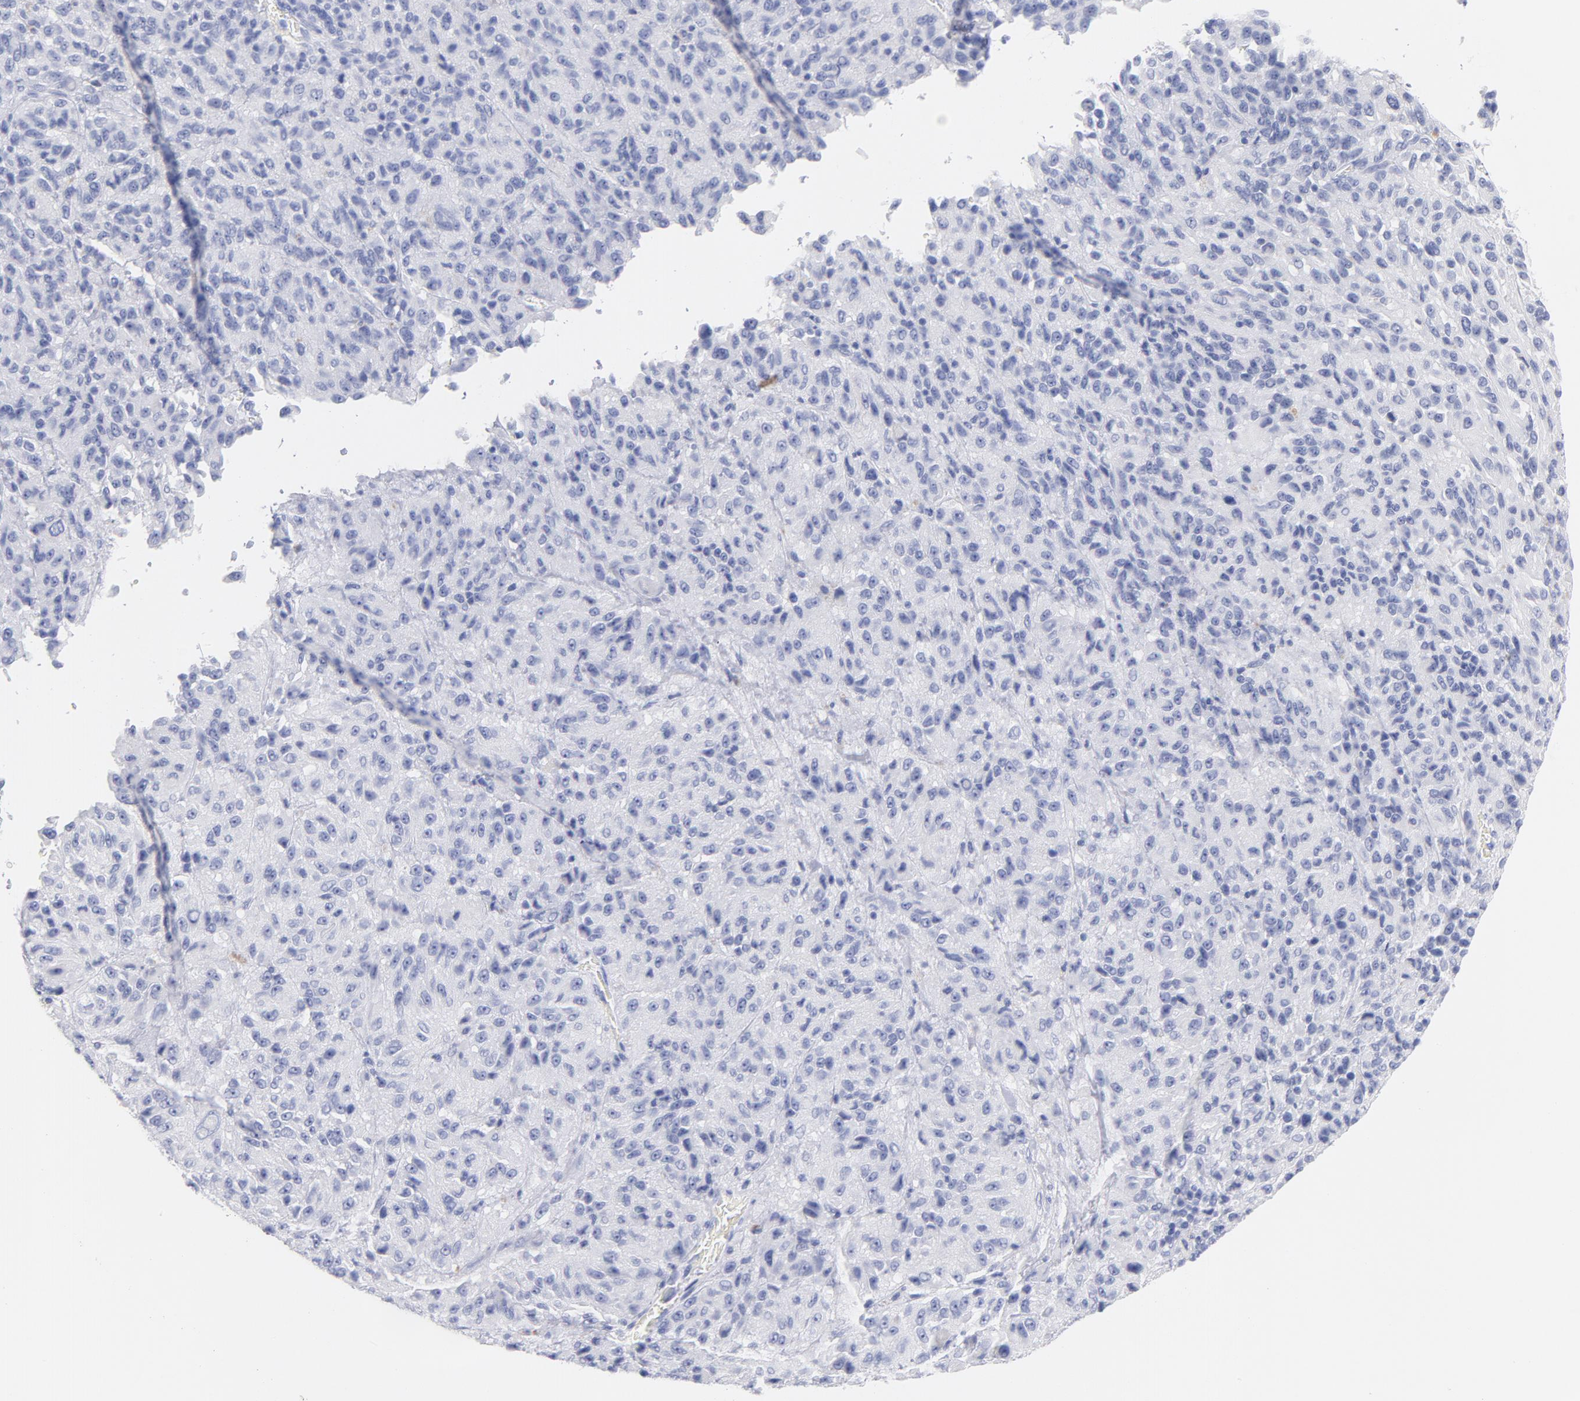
{"staining": {"intensity": "negative", "quantity": "none", "location": "none"}, "tissue": "melanoma", "cell_type": "Tumor cells", "image_type": "cancer", "snomed": [{"axis": "morphology", "description": "Malignant melanoma, Metastatic site"}, {"axis": "topography", "description": "Lung"}], "caption": "Immunohistochemical staining of human melanoma displays no significant staining in tumor cells.", "gene": "SCGN", "patient": {"sex": "male", "age": 64}}